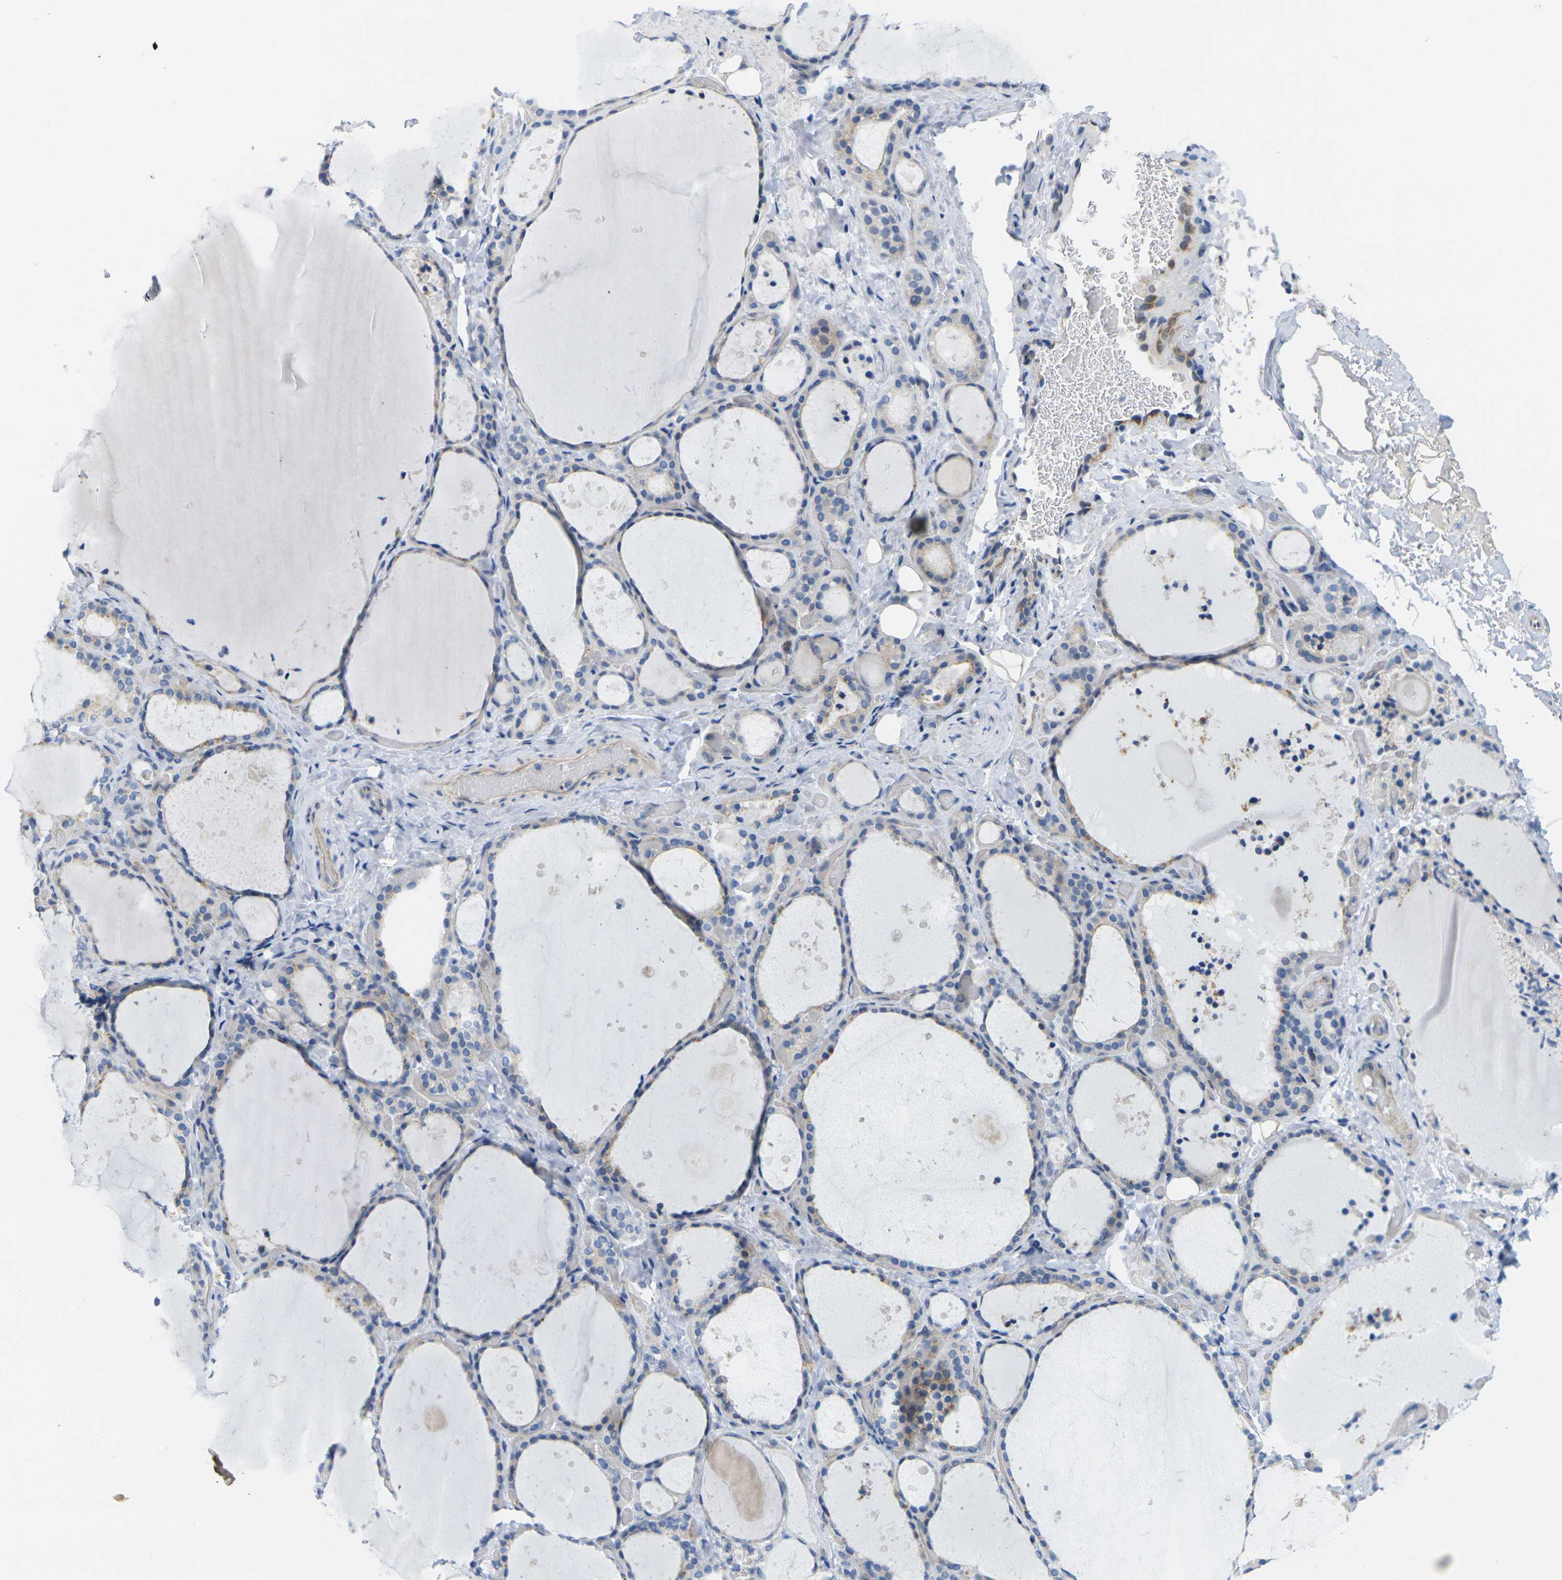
{"staining": {"intensity": "moderate", "quantity": "25%-75%", "location": "cytoplasmic/membranous"}, "tissue": "thyroid gland", "cell_type": "Glandular cells", "image_type": "normal", "snomed": [{"axis": "morphology", "description": "Normal tissue, NOS"}, {"axis": "topography", "description": "Thyroid gland"}], "caption": "Immunohistochemical staining of benign human thyroid gland demonstrates moderate cytoplasmic/membranous protein expression in approximately 25%-75% of glandular cells.", "gene": "OTOF", "patient": {"sex": "female", "age": 44}}